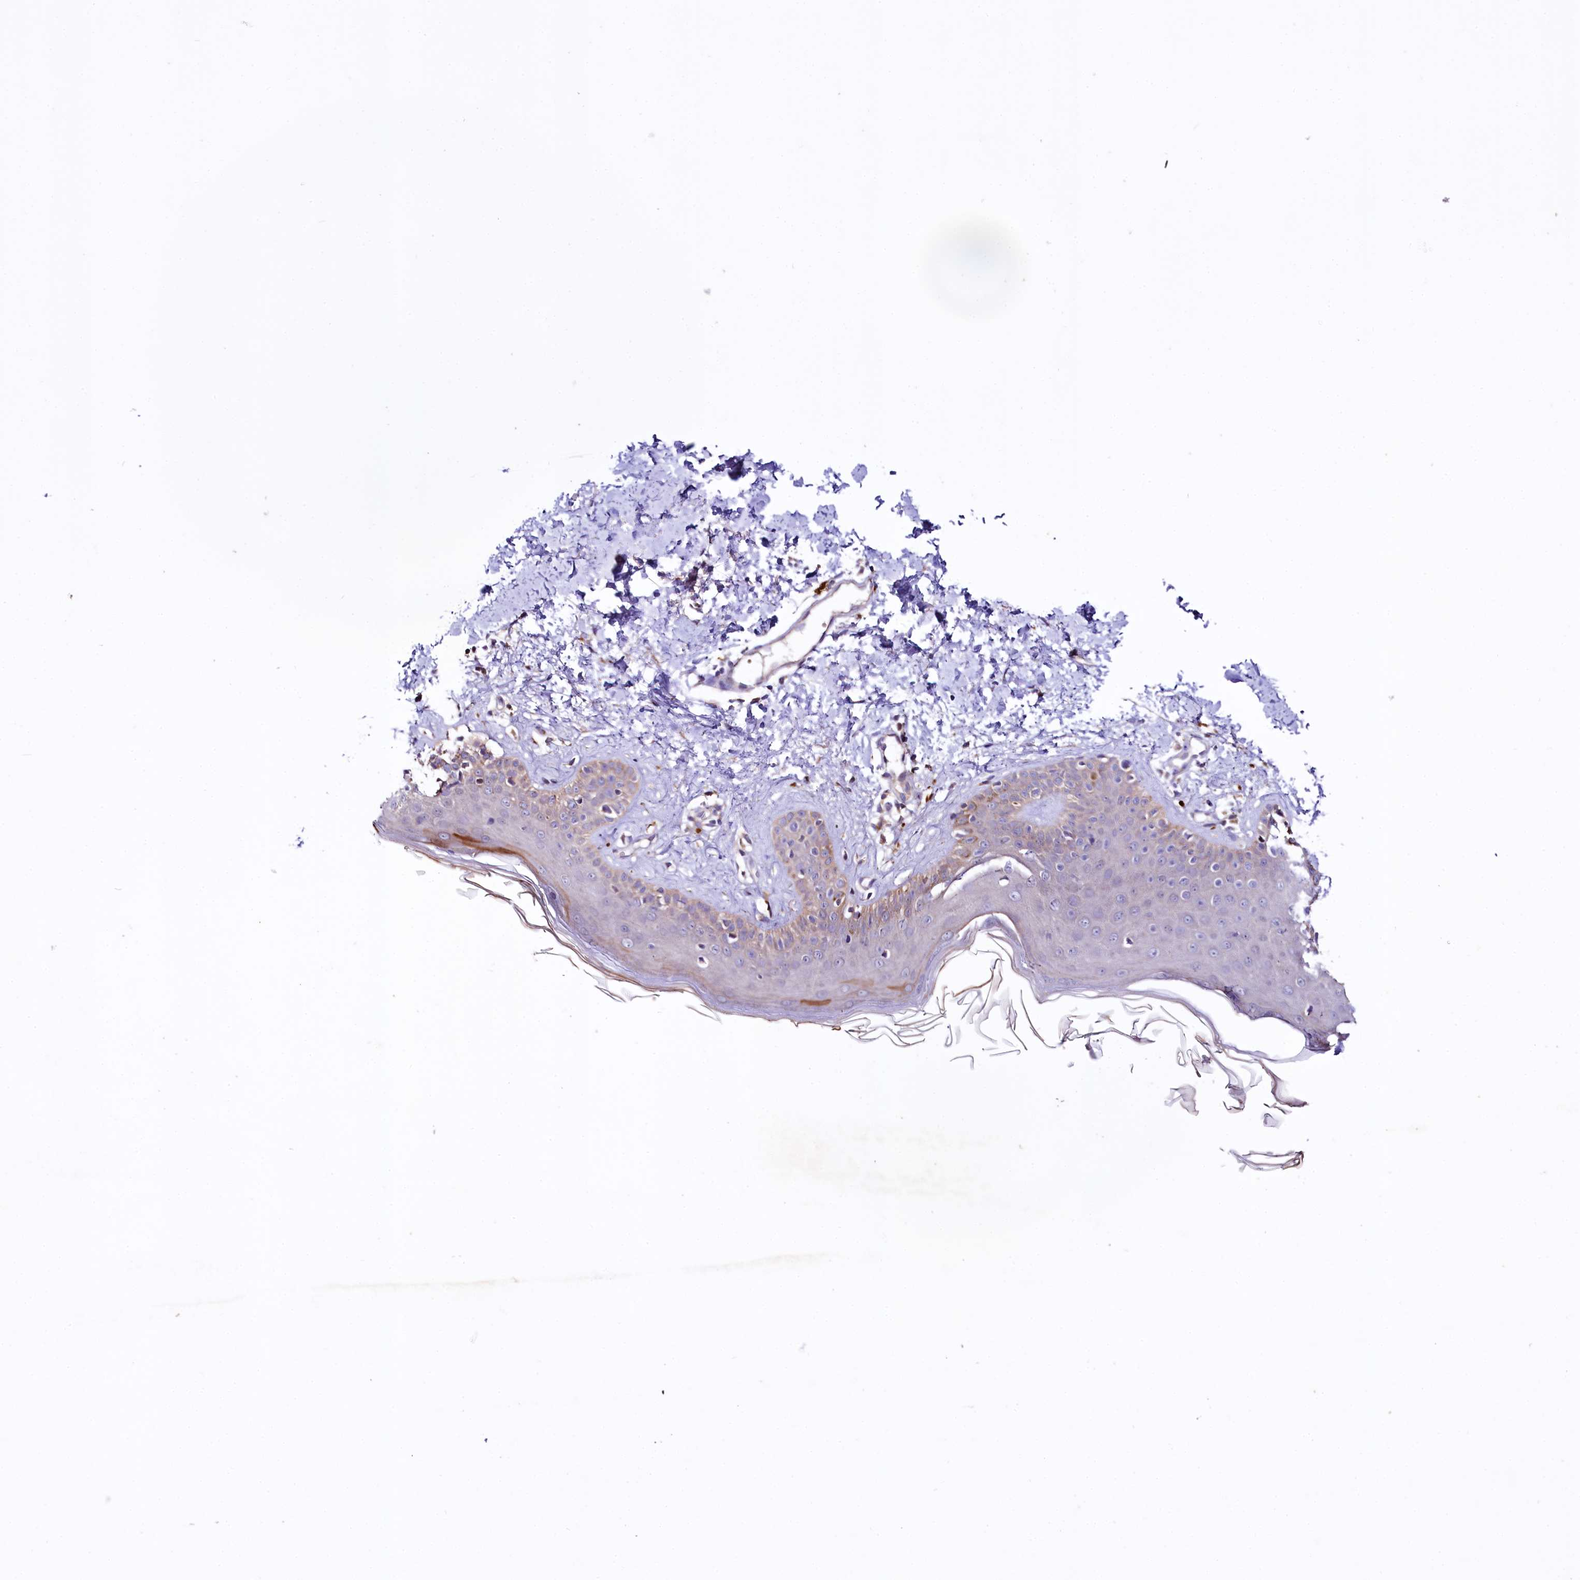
{"staining": {"intensity": "weak", "quantity": ">75%", "location": "cytoplasmic/membranous"}, "tissue": "skin", "cell_type": "Fibroblasts", "image_type": "normal", "snomed": [{"axis": "morphology", "description": "Normal tissue, NOS"}, {"axis": "topography", "description": "Skin"}], "caption": "Immunohistochemistry (IHC) photomicrograph of benign skin: human skin stained using IHC displays low levels of weak protein expression localized specifically in the cytoplasmic/membranous of fibroblasts, appearing as a cytoplasmic/membranous brown color.", "gene": "ZNF45", "patient": {"sex": "male", "age": 52}}